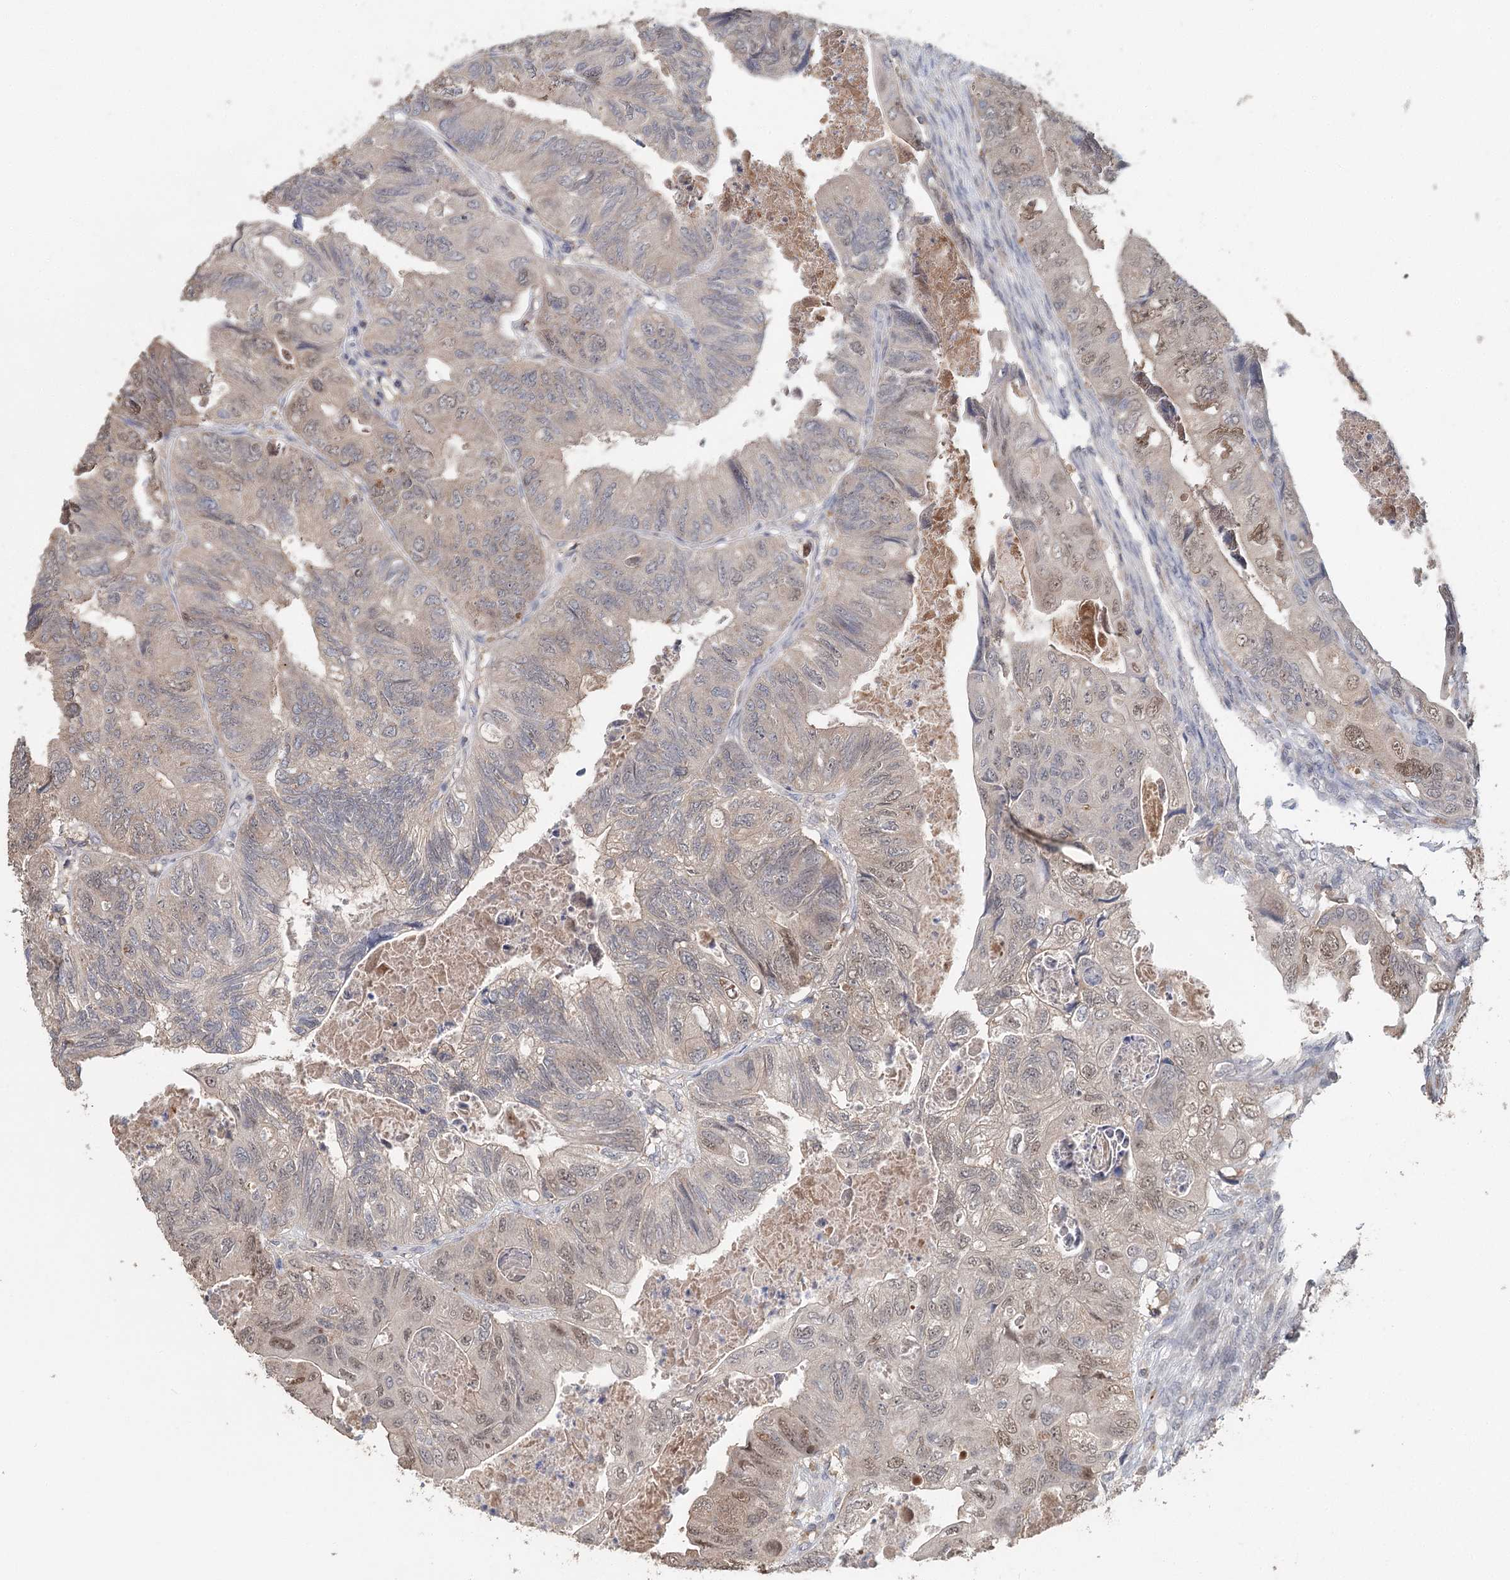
{"staining": {"intensity": "moderate", "quantity": "<25%", "location": "nuclear"}, "tissue": "colorectal cancer", "cell_type": "Tumor cells", "image_type": "cancer", "snomed": [{"axis": "morphology", "description": "Adenocarcinoma, NOS"}, {"axis": "topography", "description": "Rectum"}], "caption": "Approximately <25% of tumor cells in human colorectal adenocarcinoma reveal moderate nuclear protein staining as visualized by brown immunohistochemical staining.", "gene": "ADK", "patient": {"sex": "male", "age": 63}}